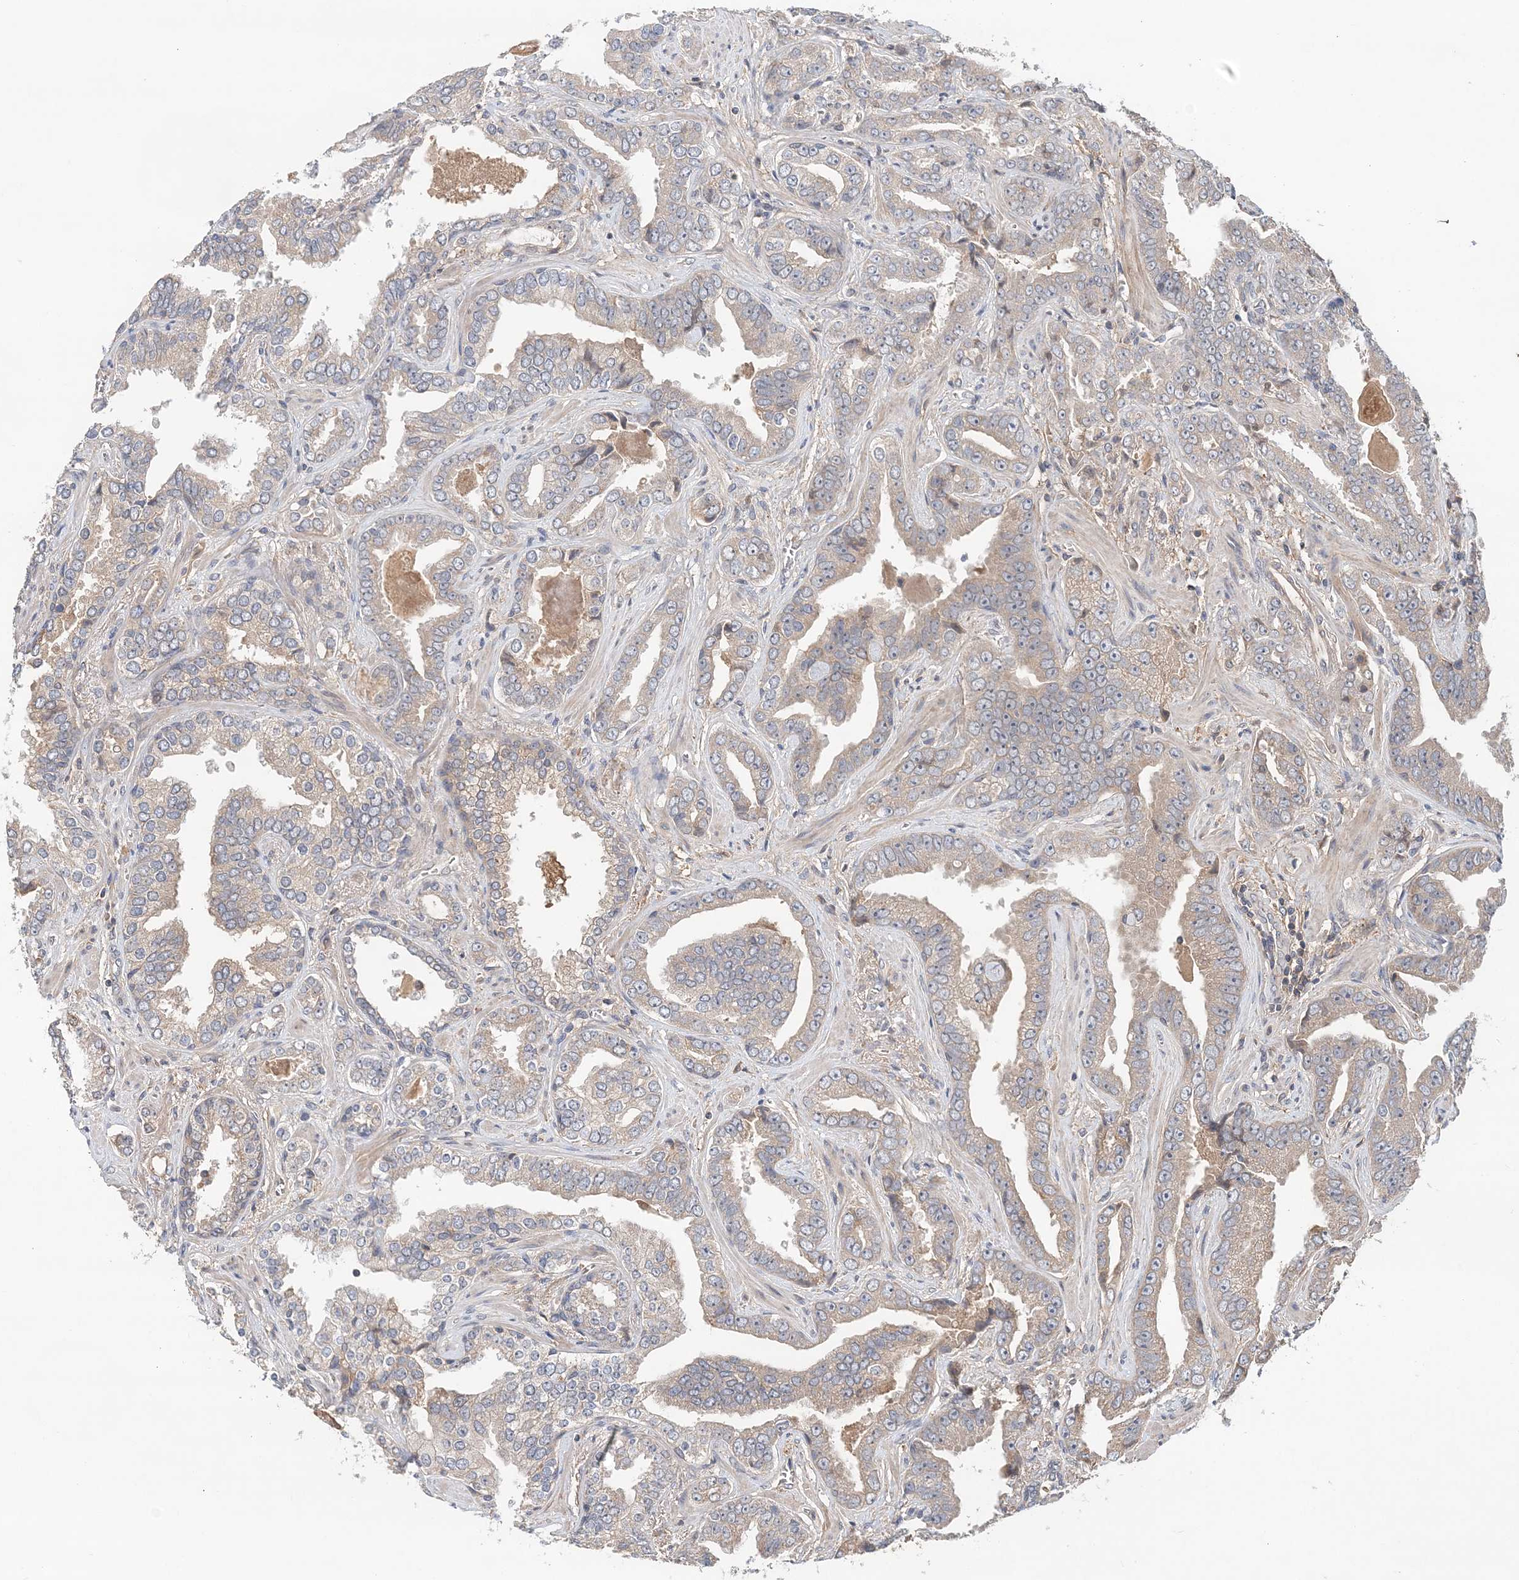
{"staining": {"intensity": "weak", "quantity": "<25%", "location": "cytoplasmic/membranous"}, "tissue": "prostate cancer", "cell_type": "Tumor cells", "image_type": "cancer", "snomed": [{"axis": "morphology", "description": "Adenocarcinoma, Low grade"}, {"axis": "topography", "description": "Prostate"}], "caption": "IHC micrograph of human prostate cancer (adenocarcinoma (low-grade)) stained for a protein (brown), which reveals no expression in tumor cells. (Brightfield microscopy of DAB immunohistochemistry (IHC) at high magnification).", "gene": "SYCP3", "patient": {"sex": "male", "age": 60}}